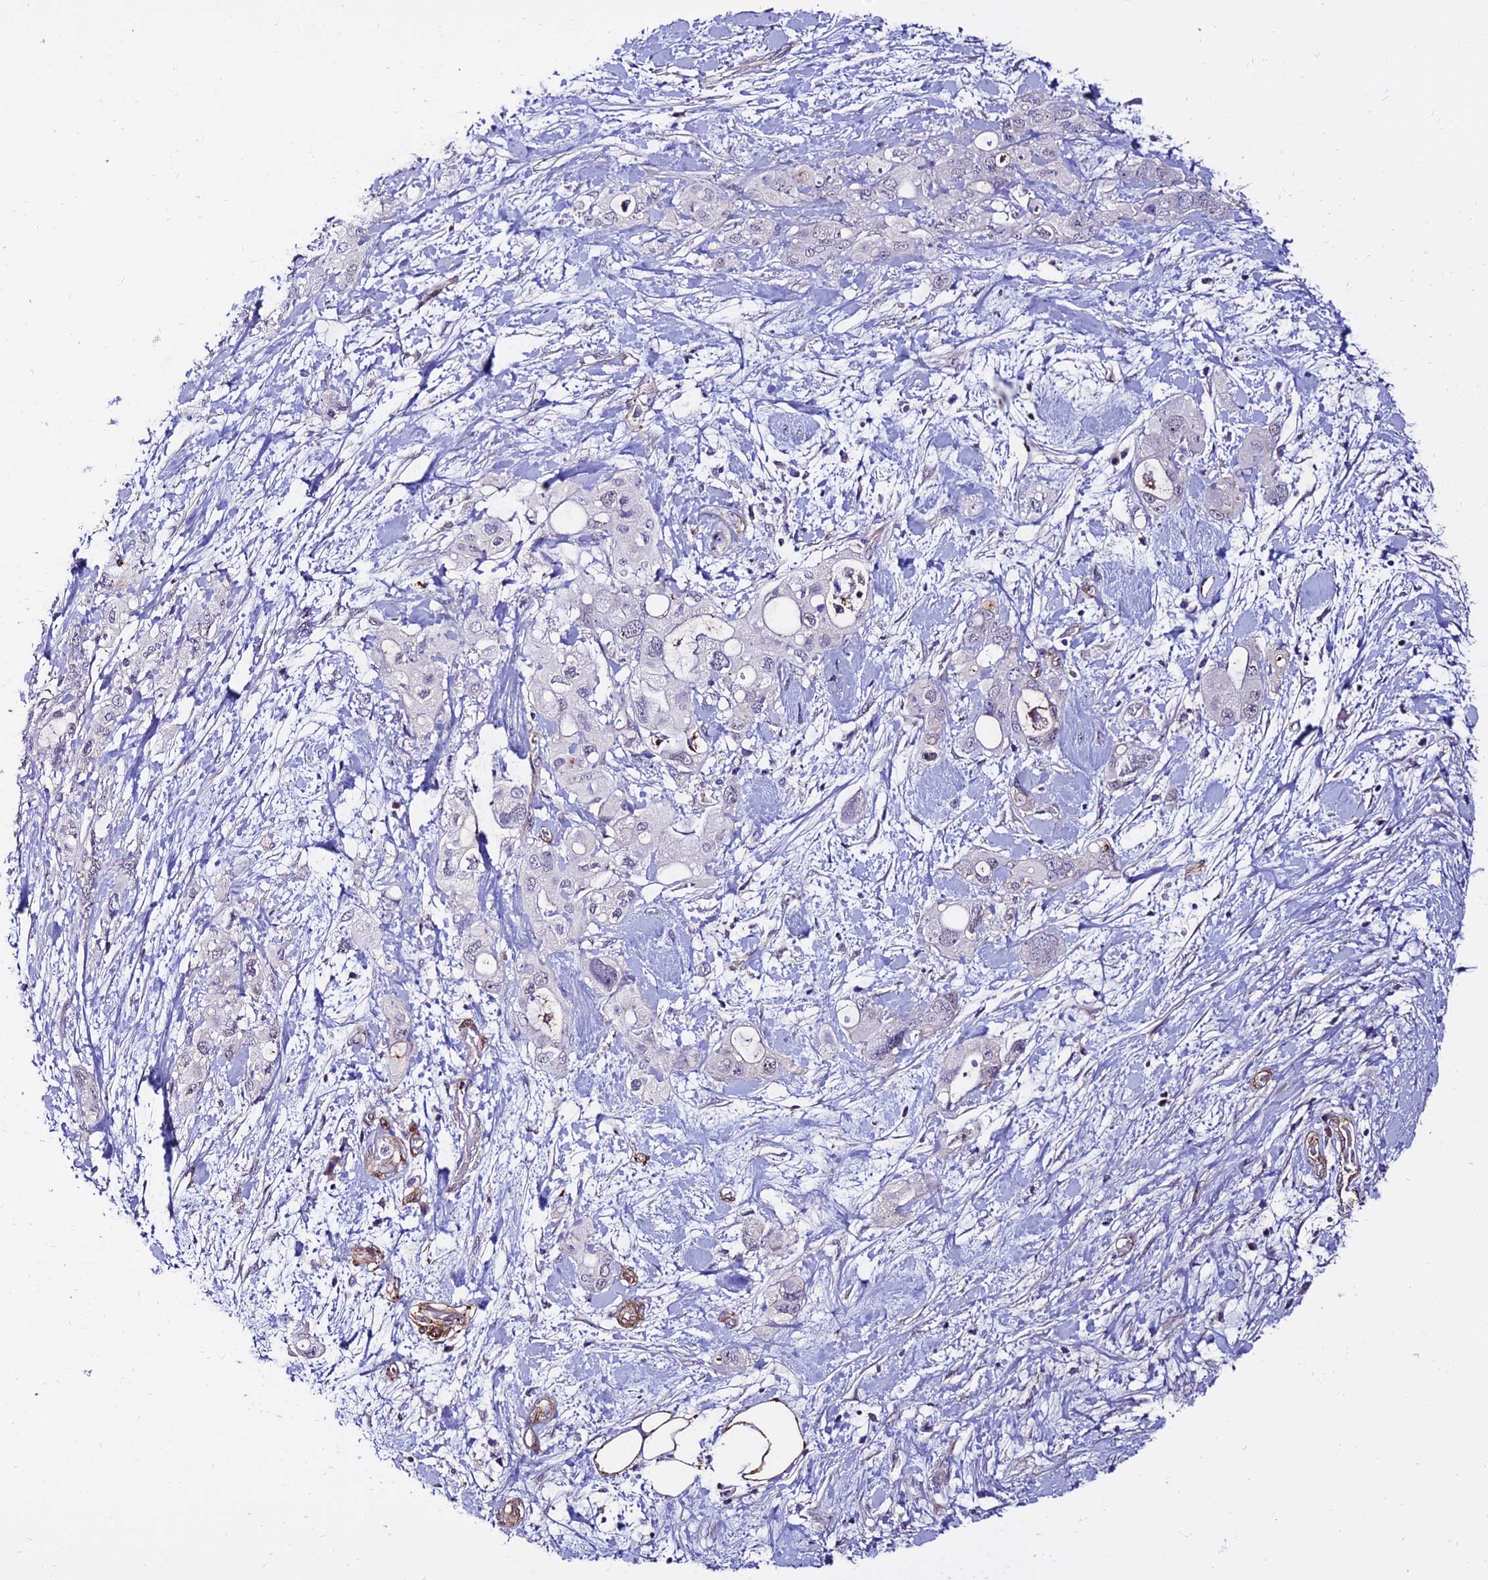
{"staining": {"intensity": "negative", "quantity": "none", "location": "none"}, "tissue": "pancreatic cancer", "cell_type": "Tumor cells", "image_type": "cancer", "snomed": [{"axis": "morphology", "description": "Inflammation, NOS"}, {"axis": "morphology", "description": "Adenocarcinoma, NOS"}, {"axis": "topography", "description": "Pancreas"}], "caption": "Photomicrograph shows no protein positivity in tumor cells of pancreatic adenocarcinoma tissue.", "gene": "ALDH3B2", "patient": {"sex": "female", "age": 56}}